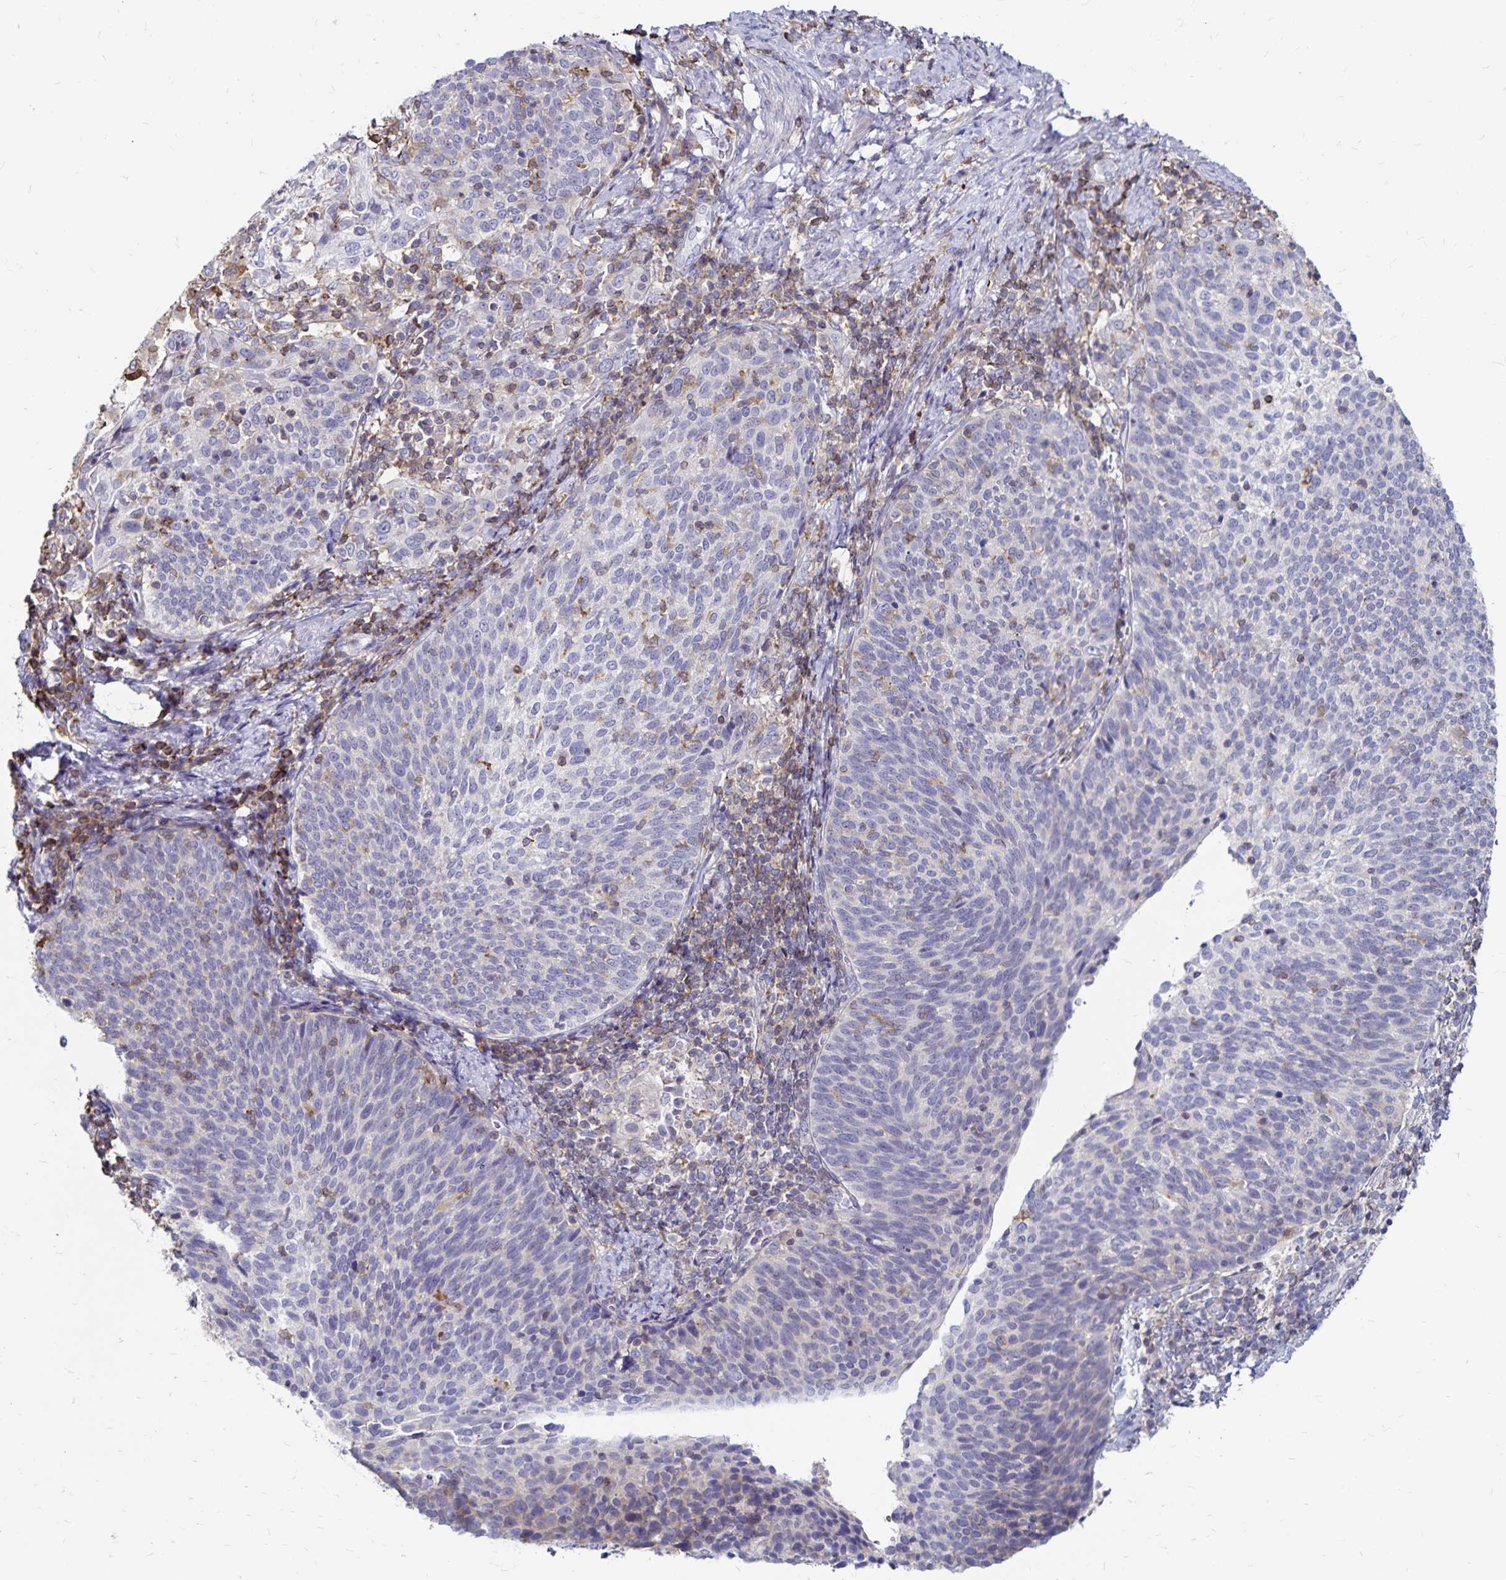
{"staining": {"intensity": "weak", "quantity": "<25%", "location": "cytoplasmic/membranous"}, "tissue": "cervical cancer", "cell_type": "Tumor cells", "image_type": "cancer", "snomed": [{"axis": "morphology", "description": "Squamous cell carcinoma, NOS"}, {"axis": "topography", "description": "Cervix"}], "caption": "An immunohistochemistry (IHC) photomicrograph of cervical squamous cell carcinoma is shown. There is no staining in tumor cells of cervical squamous cell carcinoma.", "gene": "NAGPA", "patient": {"sex": "female", "age": 61}}